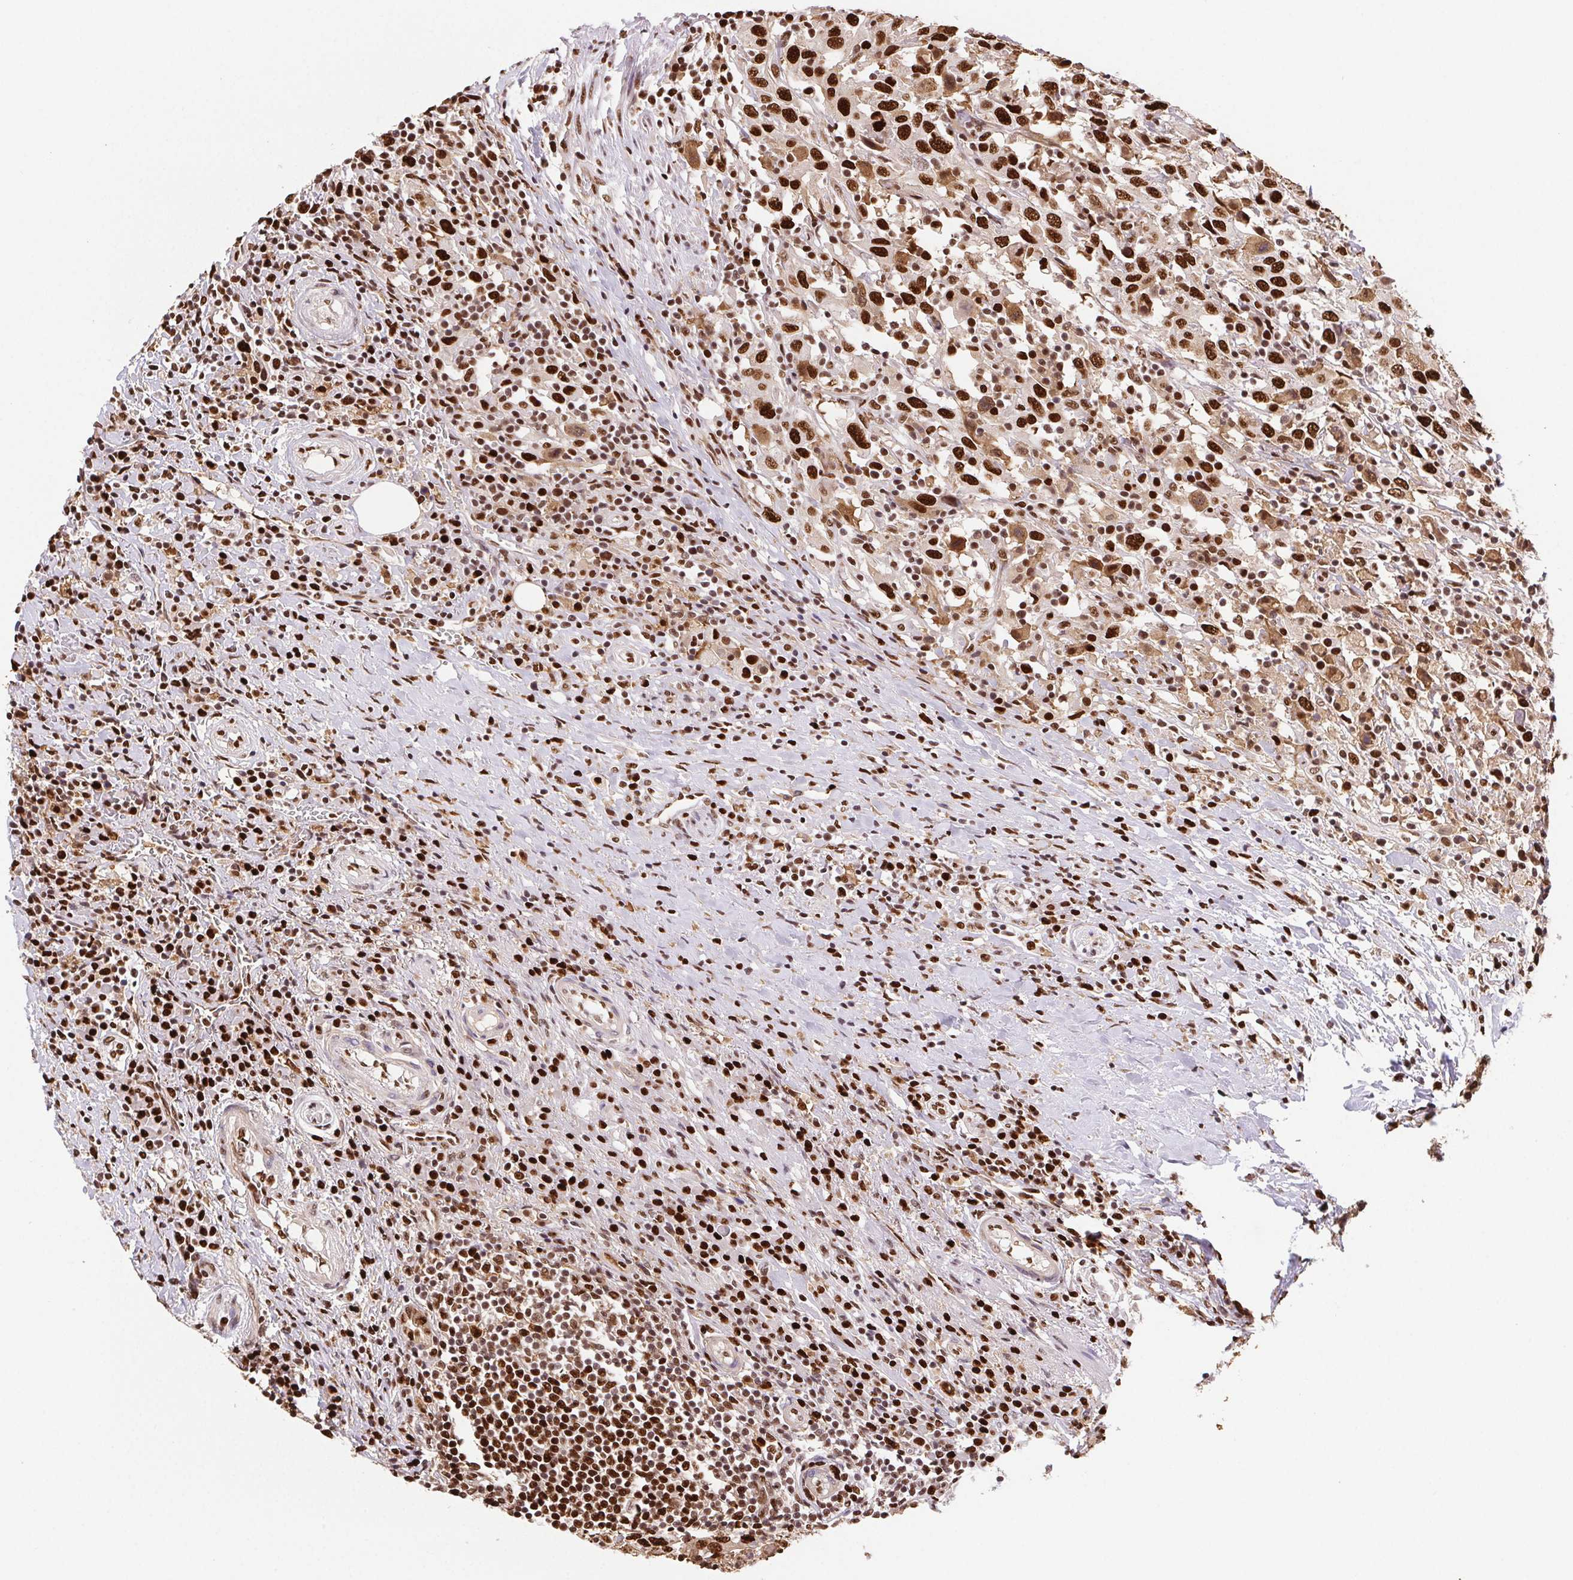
{"staining": {"intensity": "strong", "quantity": ">75%", "location": "nuclear"}, "tissue": "urothelial cancer", "cell_type": "Tumor cells", "image_type": "cancer", "snomed": [{"axis": "morphology", "description": "Urothelial carcinoma, High grade"}, {"axis": "topography", "description": "Urinary bladder"}], "caption": "Immunohistochemical staining of high-grade urothelial carcinoma shows high levels of strong nuclear protein expression in approximately >75% of tumor cells.", "gene": "SET", "patient": {"sex": "male", "age": 61}}